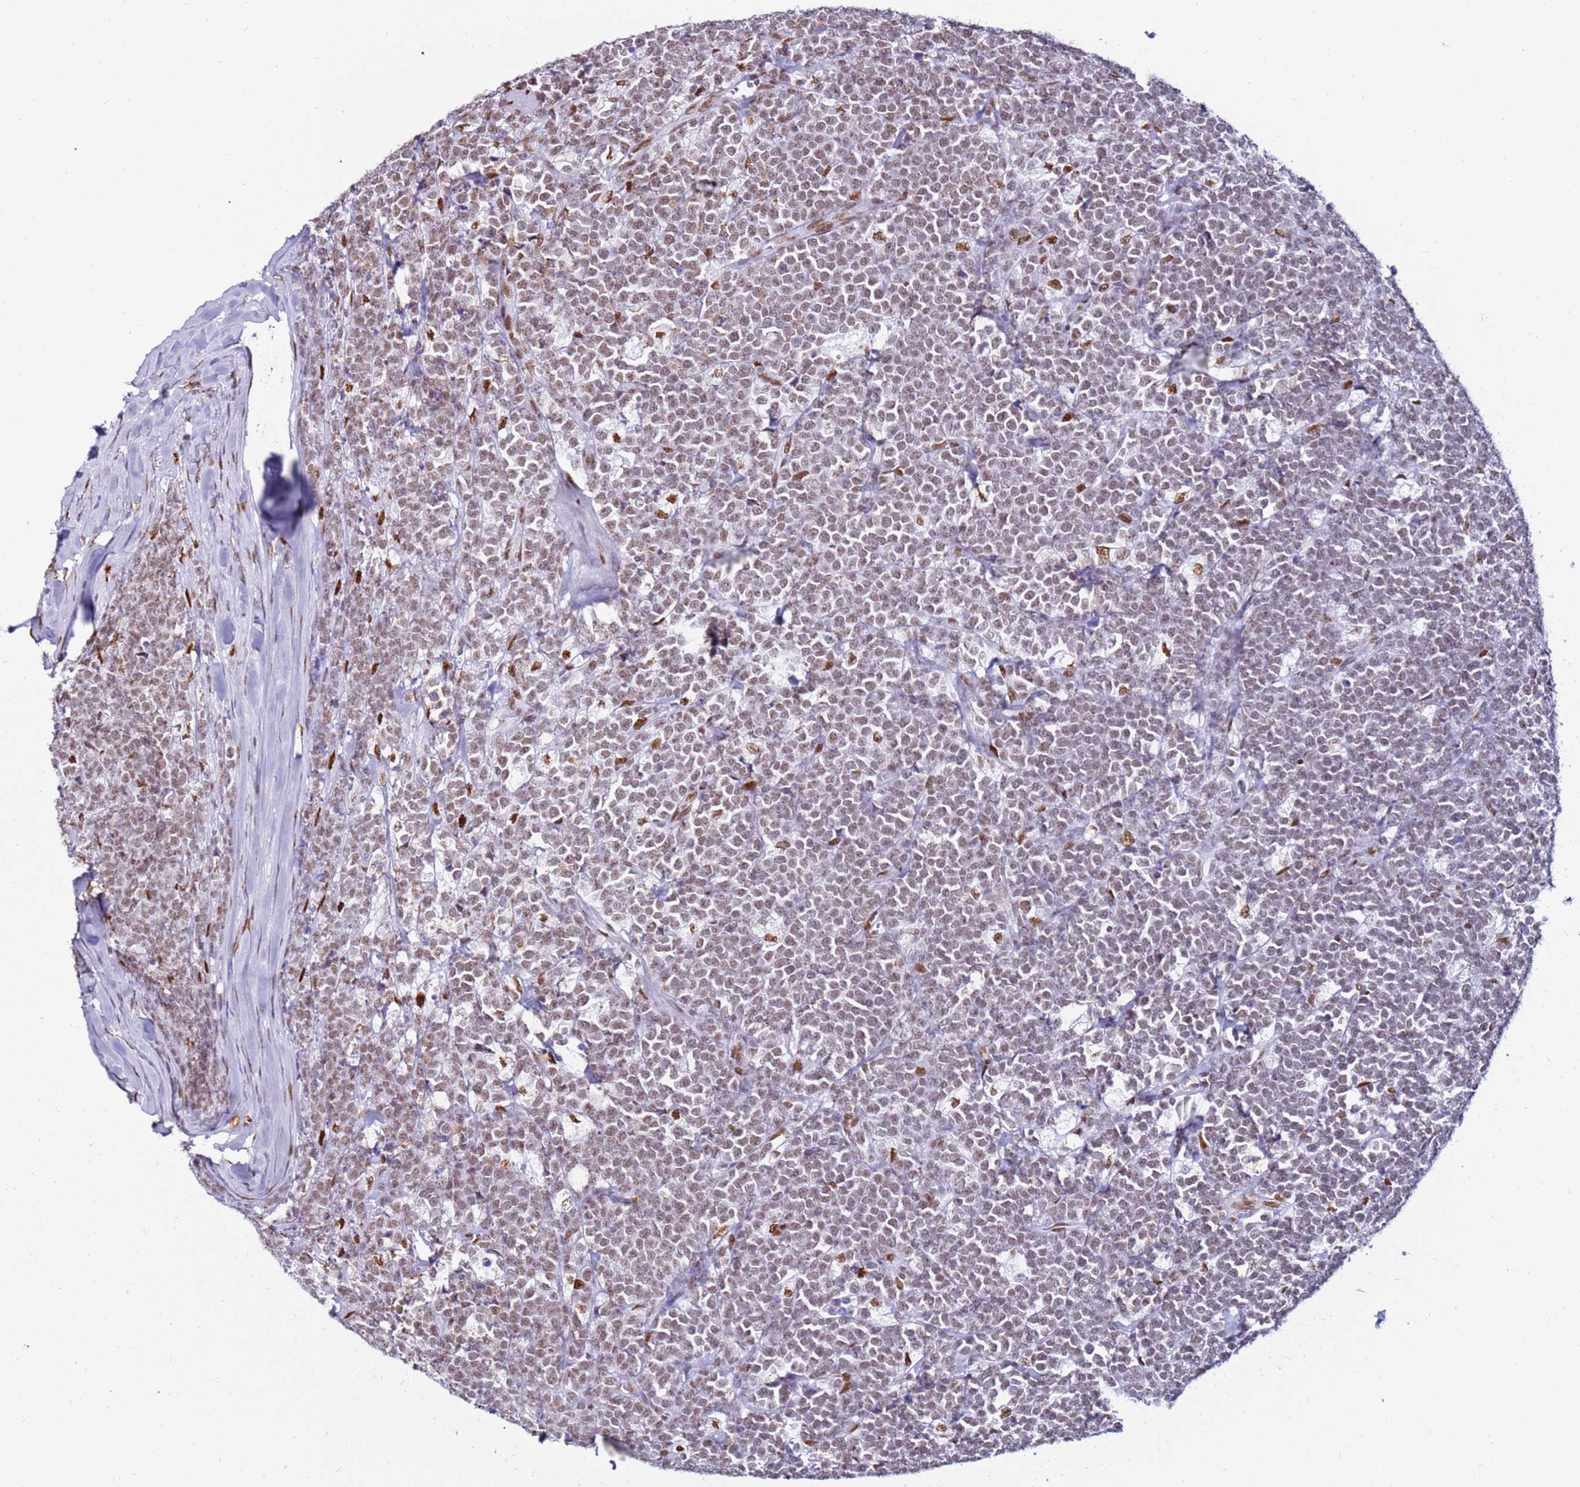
{"staining": {"intensity": "moderate", "quantity": "25%-75%", "location": "nuclear"}, "tissue": "lymphoma", "cell_type": "Tumor cells", "image_type": "cancer", "snomed": [{"axis": "morphology", "description": "Malignant lymphoma, non-Hodgkin's type, High grade"}, {"axis": "topography", "description": "Small intestine"}, {"axis": "topography", "description": "Colon"}], "caption": "IHC photomicrograph of neoplastic tissue: human malignant lymphoma, non-Hodgkin's type (high-grade) stained using immunohistochemistry demonstrates medium levels of moderate protein expression localized specifically in the nuclear of tumor cells, appearing as a nuclear brown color.", "gene": "KPNA4", "patient": {"sex": "male", "age": 8}}